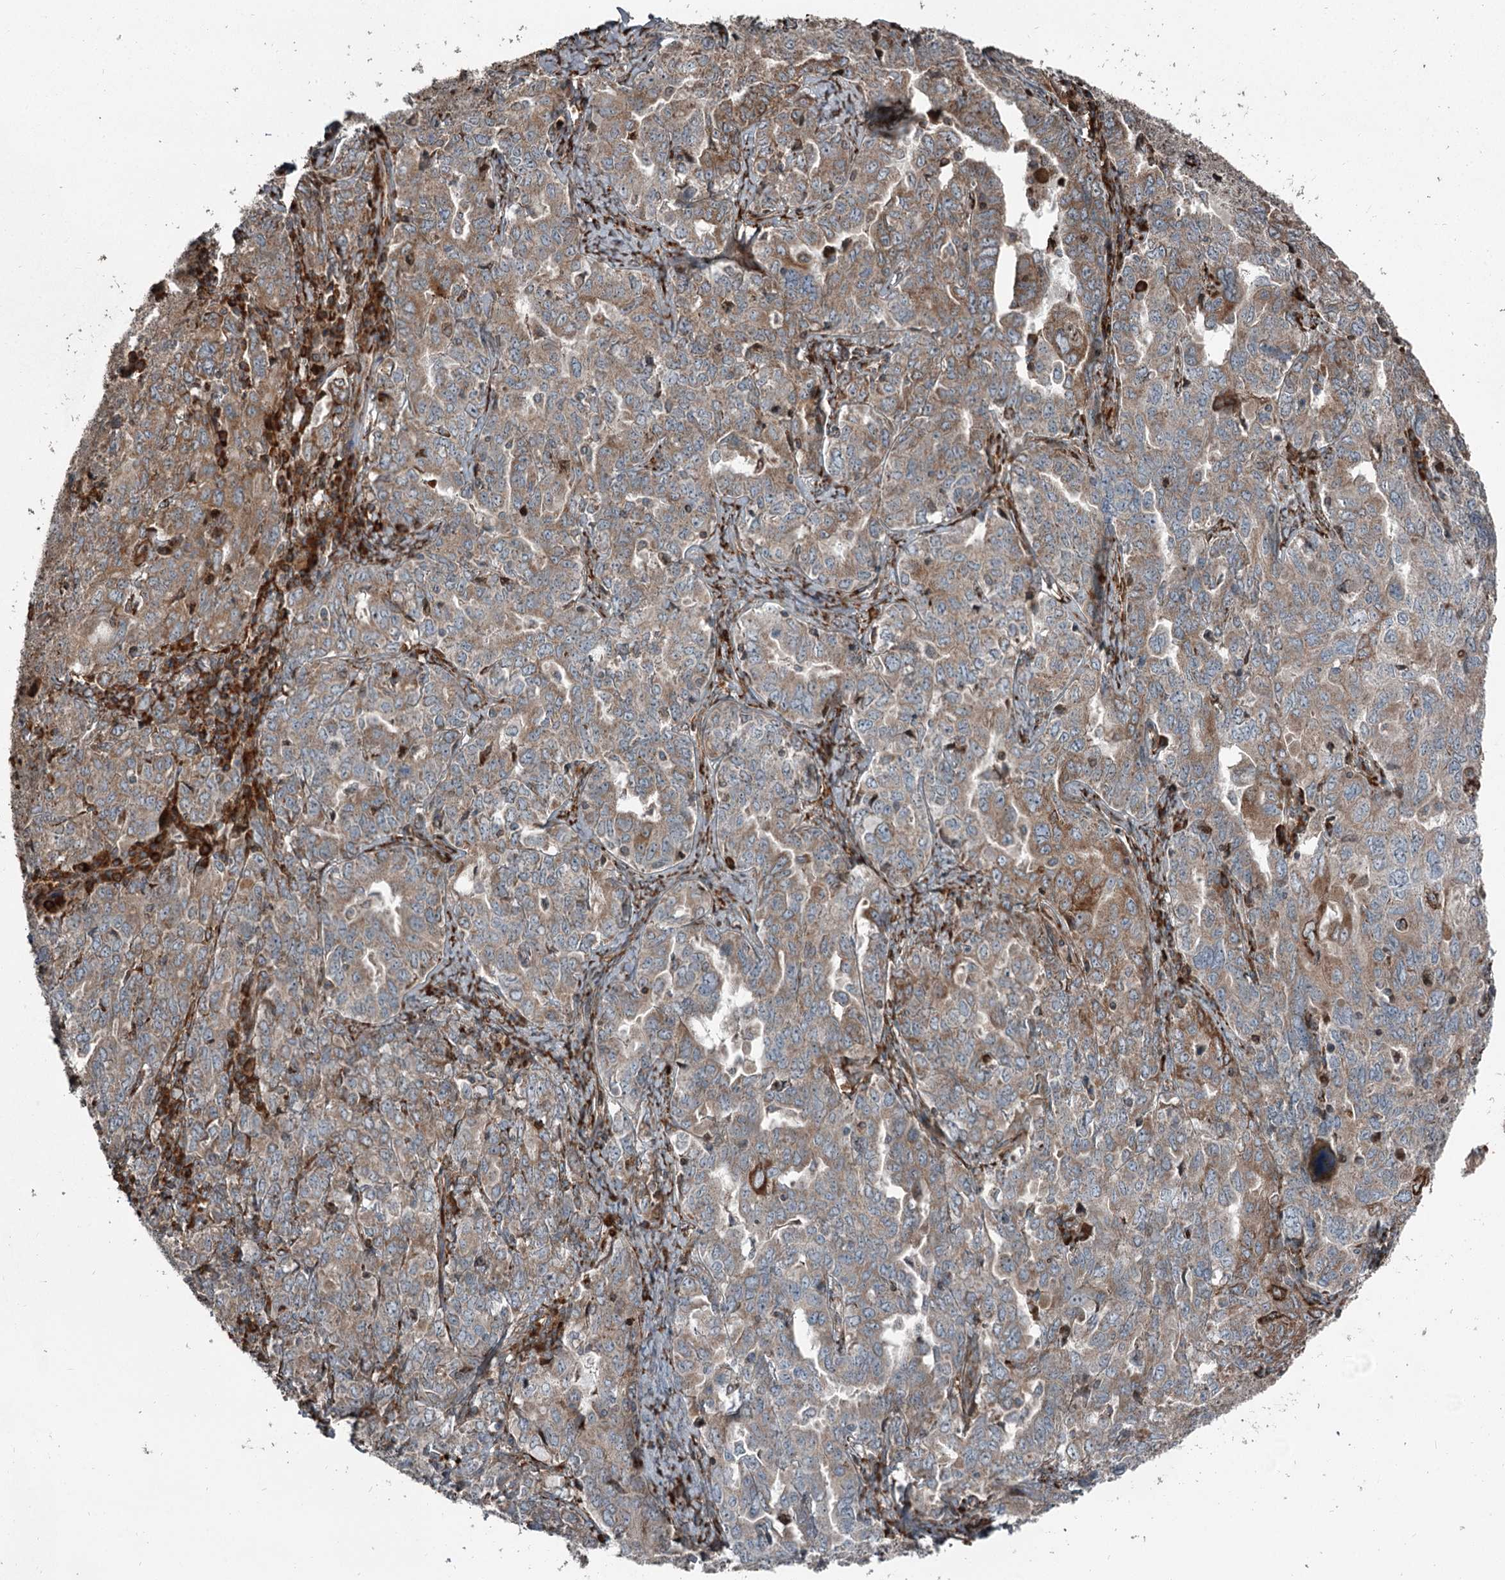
{"staining": {"intensity": "moderate", "quantity": "25%-75%", "location": "cytoplasmic/membranous"}, "tissue": "ovarian cancer", "cell_type": "Tumor cells", "image_type": "cancer", "snomed": [{"axis": "morphology", "description": "Carcinoma, endometroid"}, {"axis": "topography", "description": "Ovary"}], "caption": "Ovarian cancer (endometroid carcinoma) was stained to show a protein in brown. There is medium levels of moderate cytoplasmic/membranous staining in about 25%-75% of tumor cells.", "gene": "RASSF8", "patient": {"sex": "female", "age": 62}}